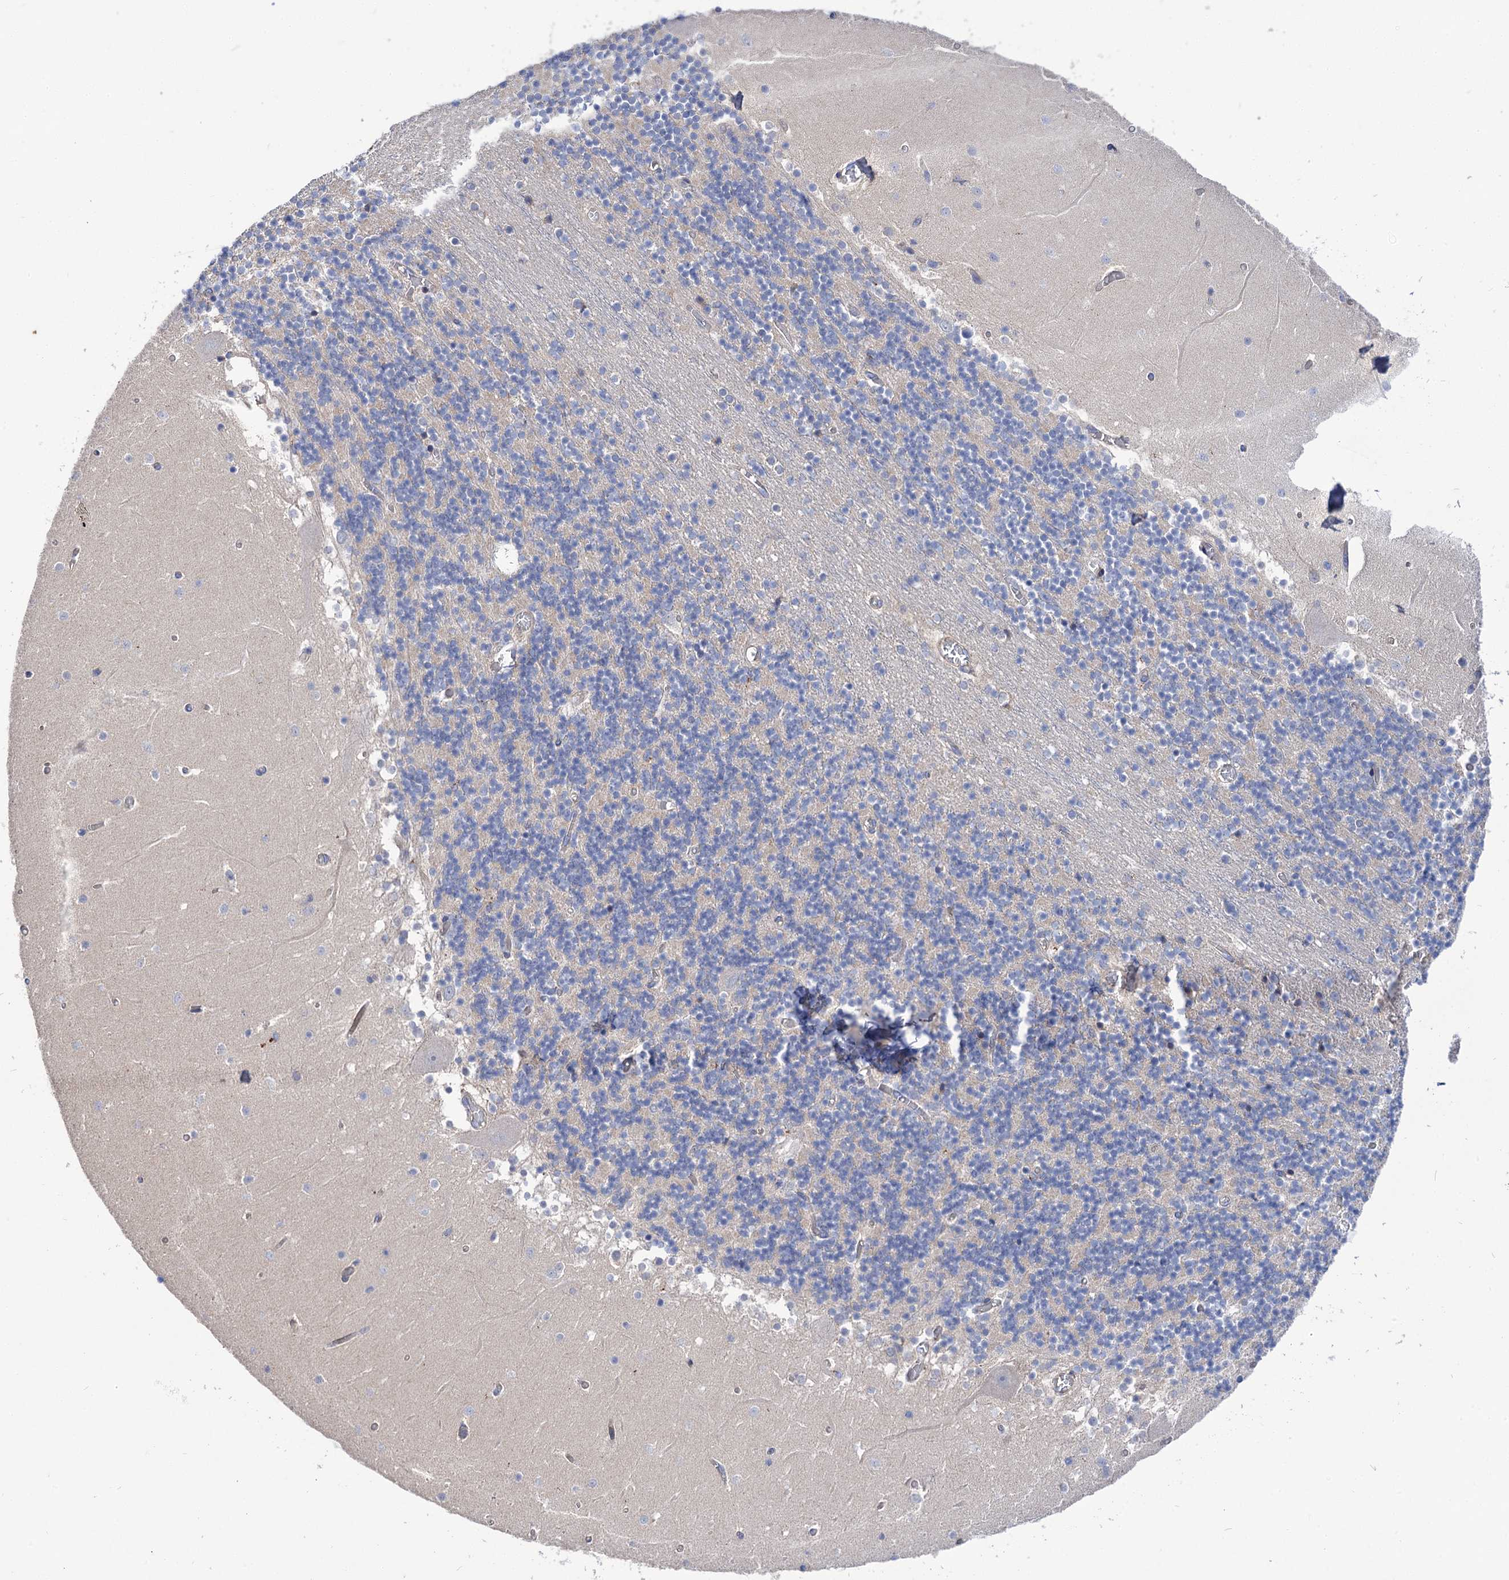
{"staining": {"intensity": "negative", "quantity": "none", "location": "none"}, "tissue": "cerebellum", "cell_type": "Cells in granular layer", "image_type": "normal", "snomed": [{"axis": "morphology", "description": "Normal tissue, NOS"}, {"axis": "topography", "description": "Cerebellum"}], "caption": "The histopathology image shows no significant staining in cells in granular layer of cerebellum.", "gene": "NUDCD2", "patient": {"sex": "female", "age": 28}}